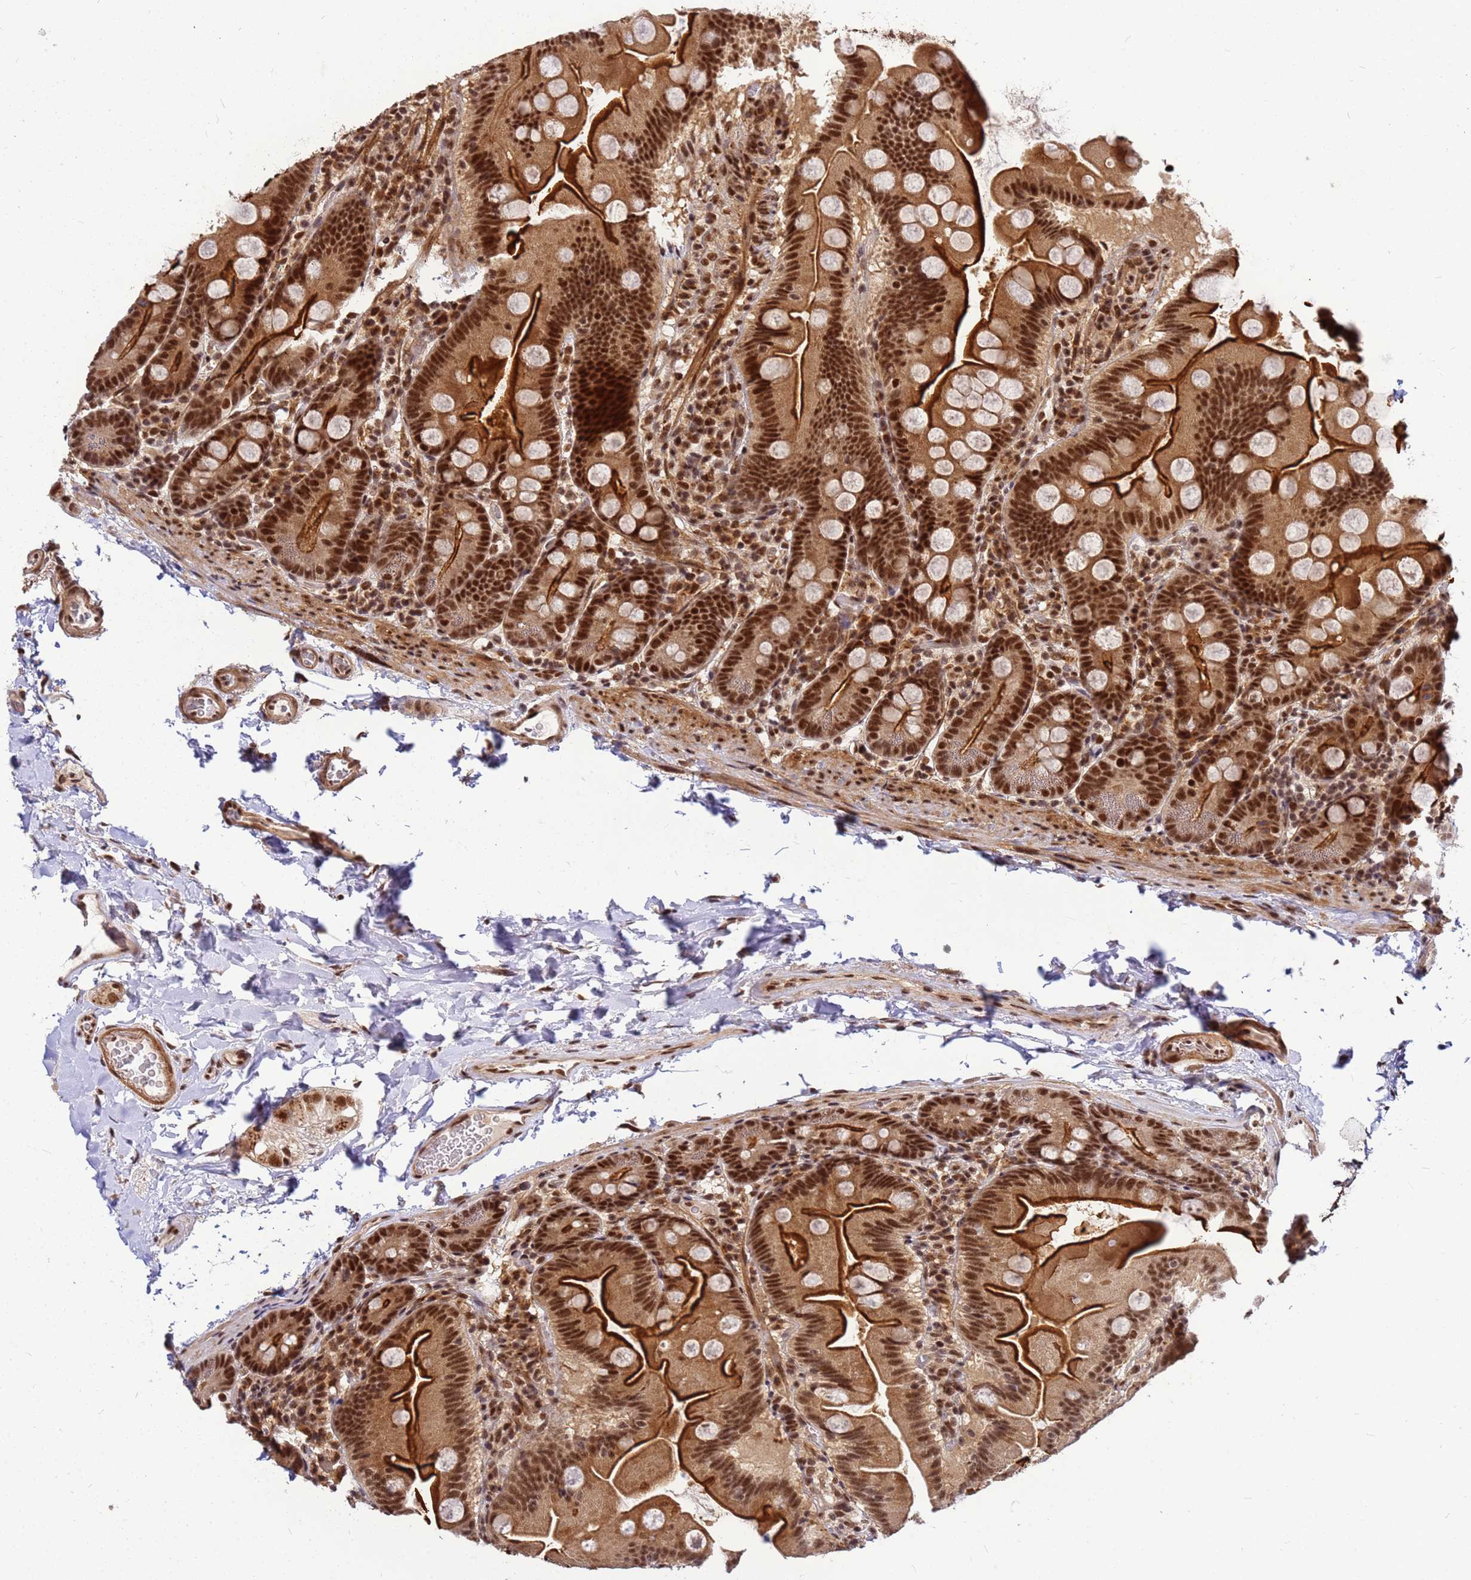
{"staining": {"intensity": "strong", "quantity": ">75%", "location": "cytoplasmic/membranous,nuclear"}, "tissue": "small intestine", "cell_type": "Glandular cells", "image_type": "normal", "snomed": [{"axis": "morphology", "description": "Normal tissue, NOS"}, {"axis": "topography", "description": "Small intestine"}], "caption": "This is a histology image of immunohistochemistry (IHC) staining of benign small intestine, which shows strong staining in the cytoplasmic/membranous,nuclear of glandular cells.", "gene": "NCBP2", "patient": {"sex": "female", "age": 68}}